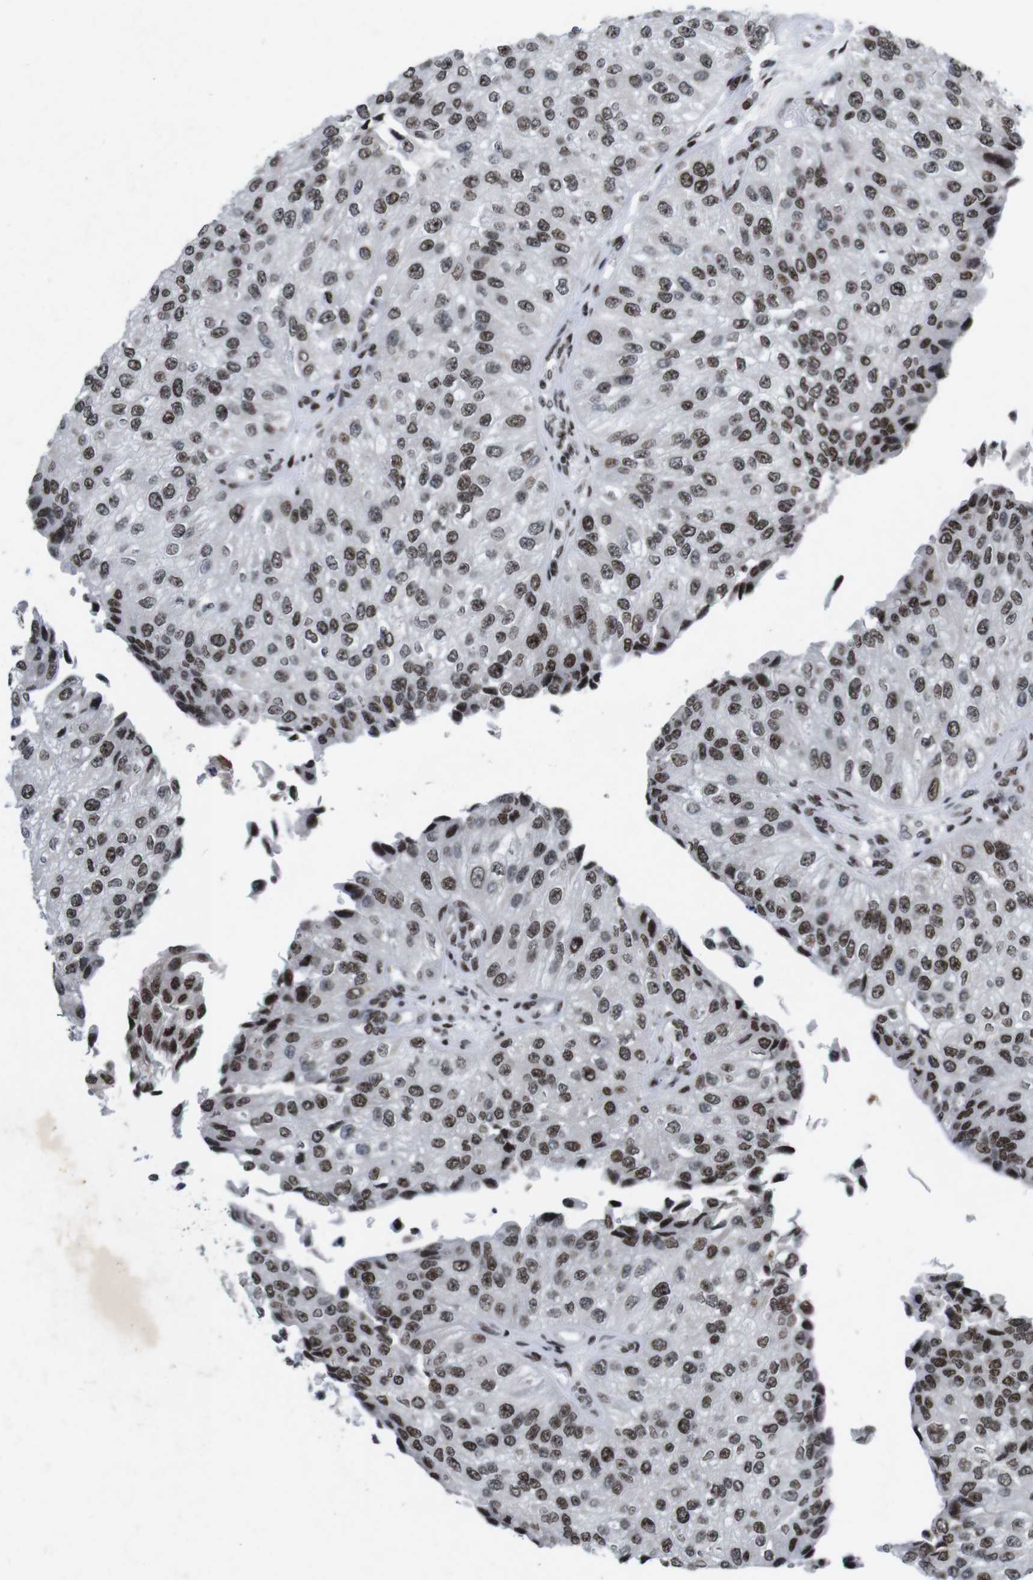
{"staining": {"intensity": "moderate", "quantity": ">75%", "location": "nuclear"}, "tissue": "urothelial cancer", "cell_type": "Tumor cells", "image_type": "cancer", "snomed": [{"axis": "morphology", "description": "Urothelial carcinoma, High grade"}, {"axis": "topography", "description": "Kidney"}, {"axis": "topography", "description": "Urinary bladder"}], "caption": "There is medium levels of moderate nuclear expression in tumor cells of urothelial carcinoma (high-grade), as demonstrated by immunohistochemical staining (brown color).", "gene": "MAGEH1", "patient": {"sex": "male", "age": 77}}